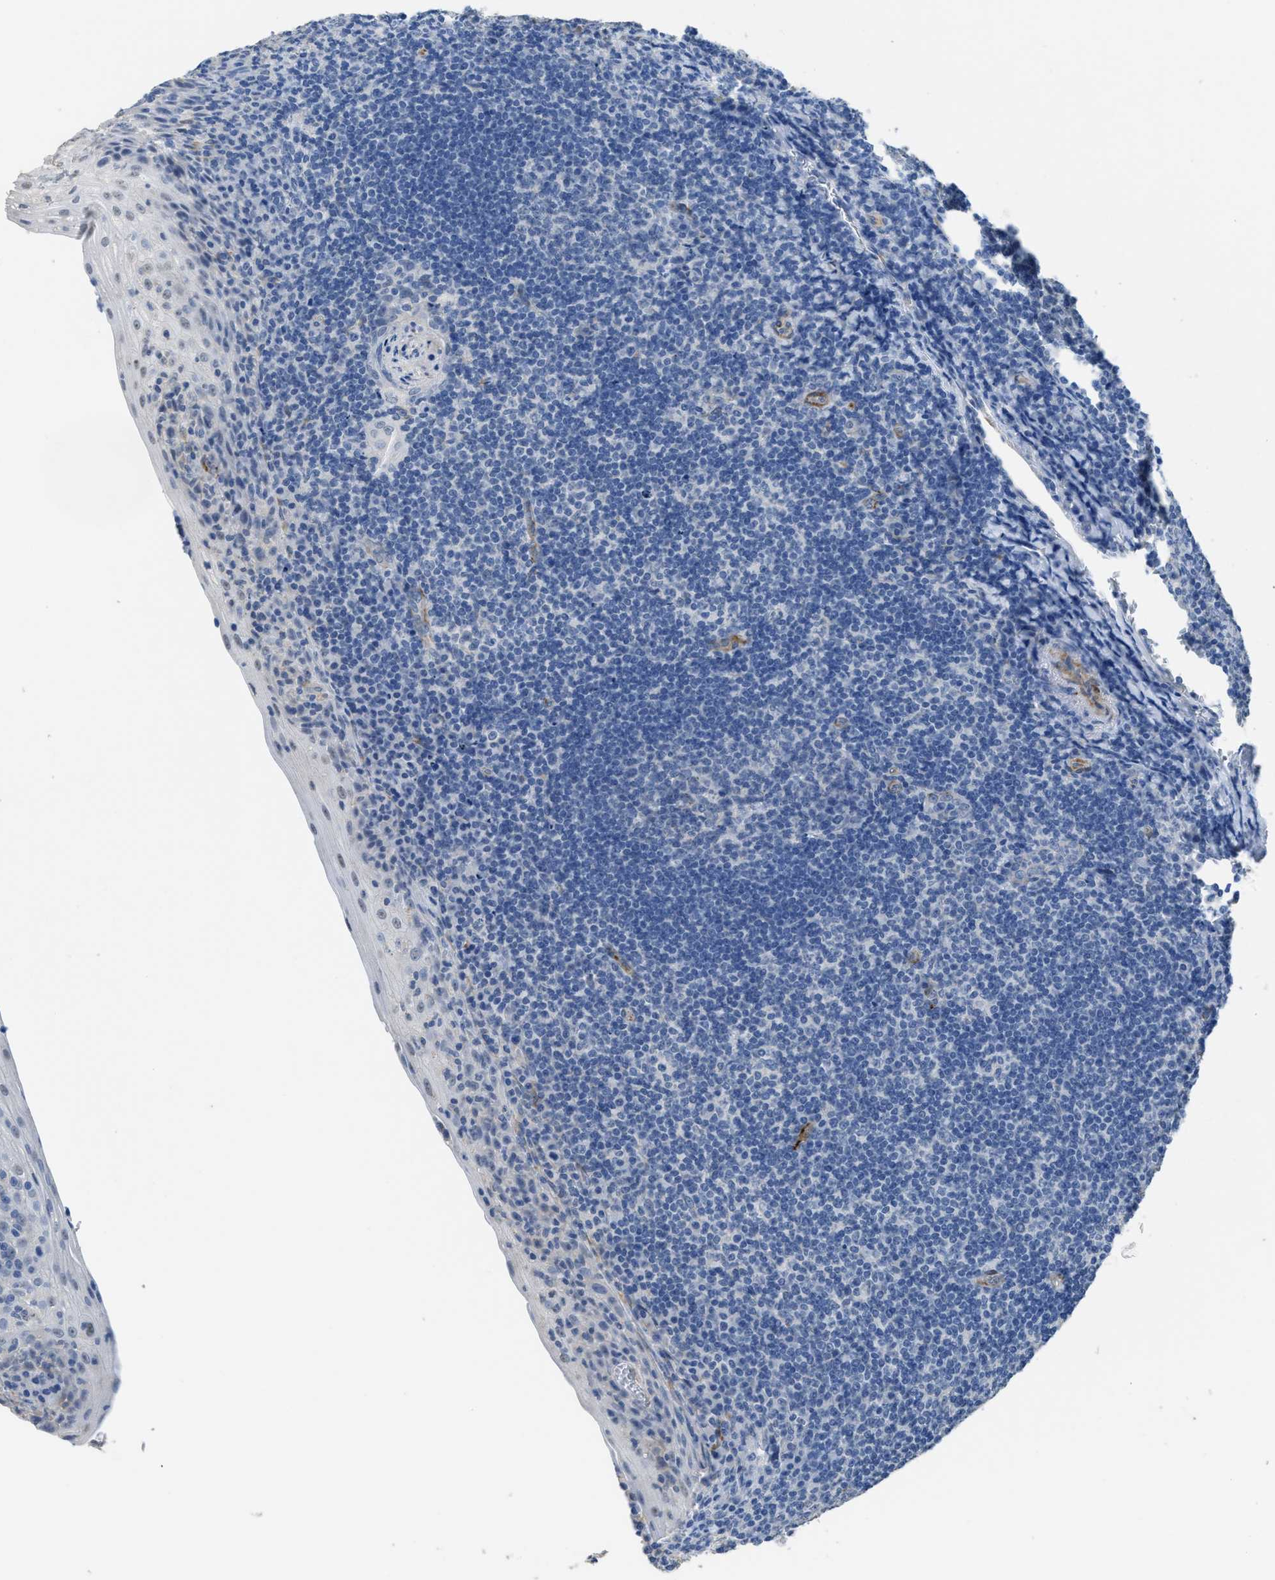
{"staining": {"intensity": "negative", "quantity": "none", "location": "none"}, "tissue": "tonsil", "cell_type": "Germinal center cells", "image_type": "normal", "snomed": [{"axis": "morphology", "description": "Normal tissue, NOS"}, {"axis": "topography", "description": "Tonsil"}], "caption": "Unremarkable tonsil was stained to show a protein in brown. There is no significant positivity in germinal center cells. Brightfield microscopy of IHC stained with DAB (brown) and hematoxylin (blue), captured at high magnification.", "gene": "ZSWIM5", "patient": {"sex": "male", "age": 37}}